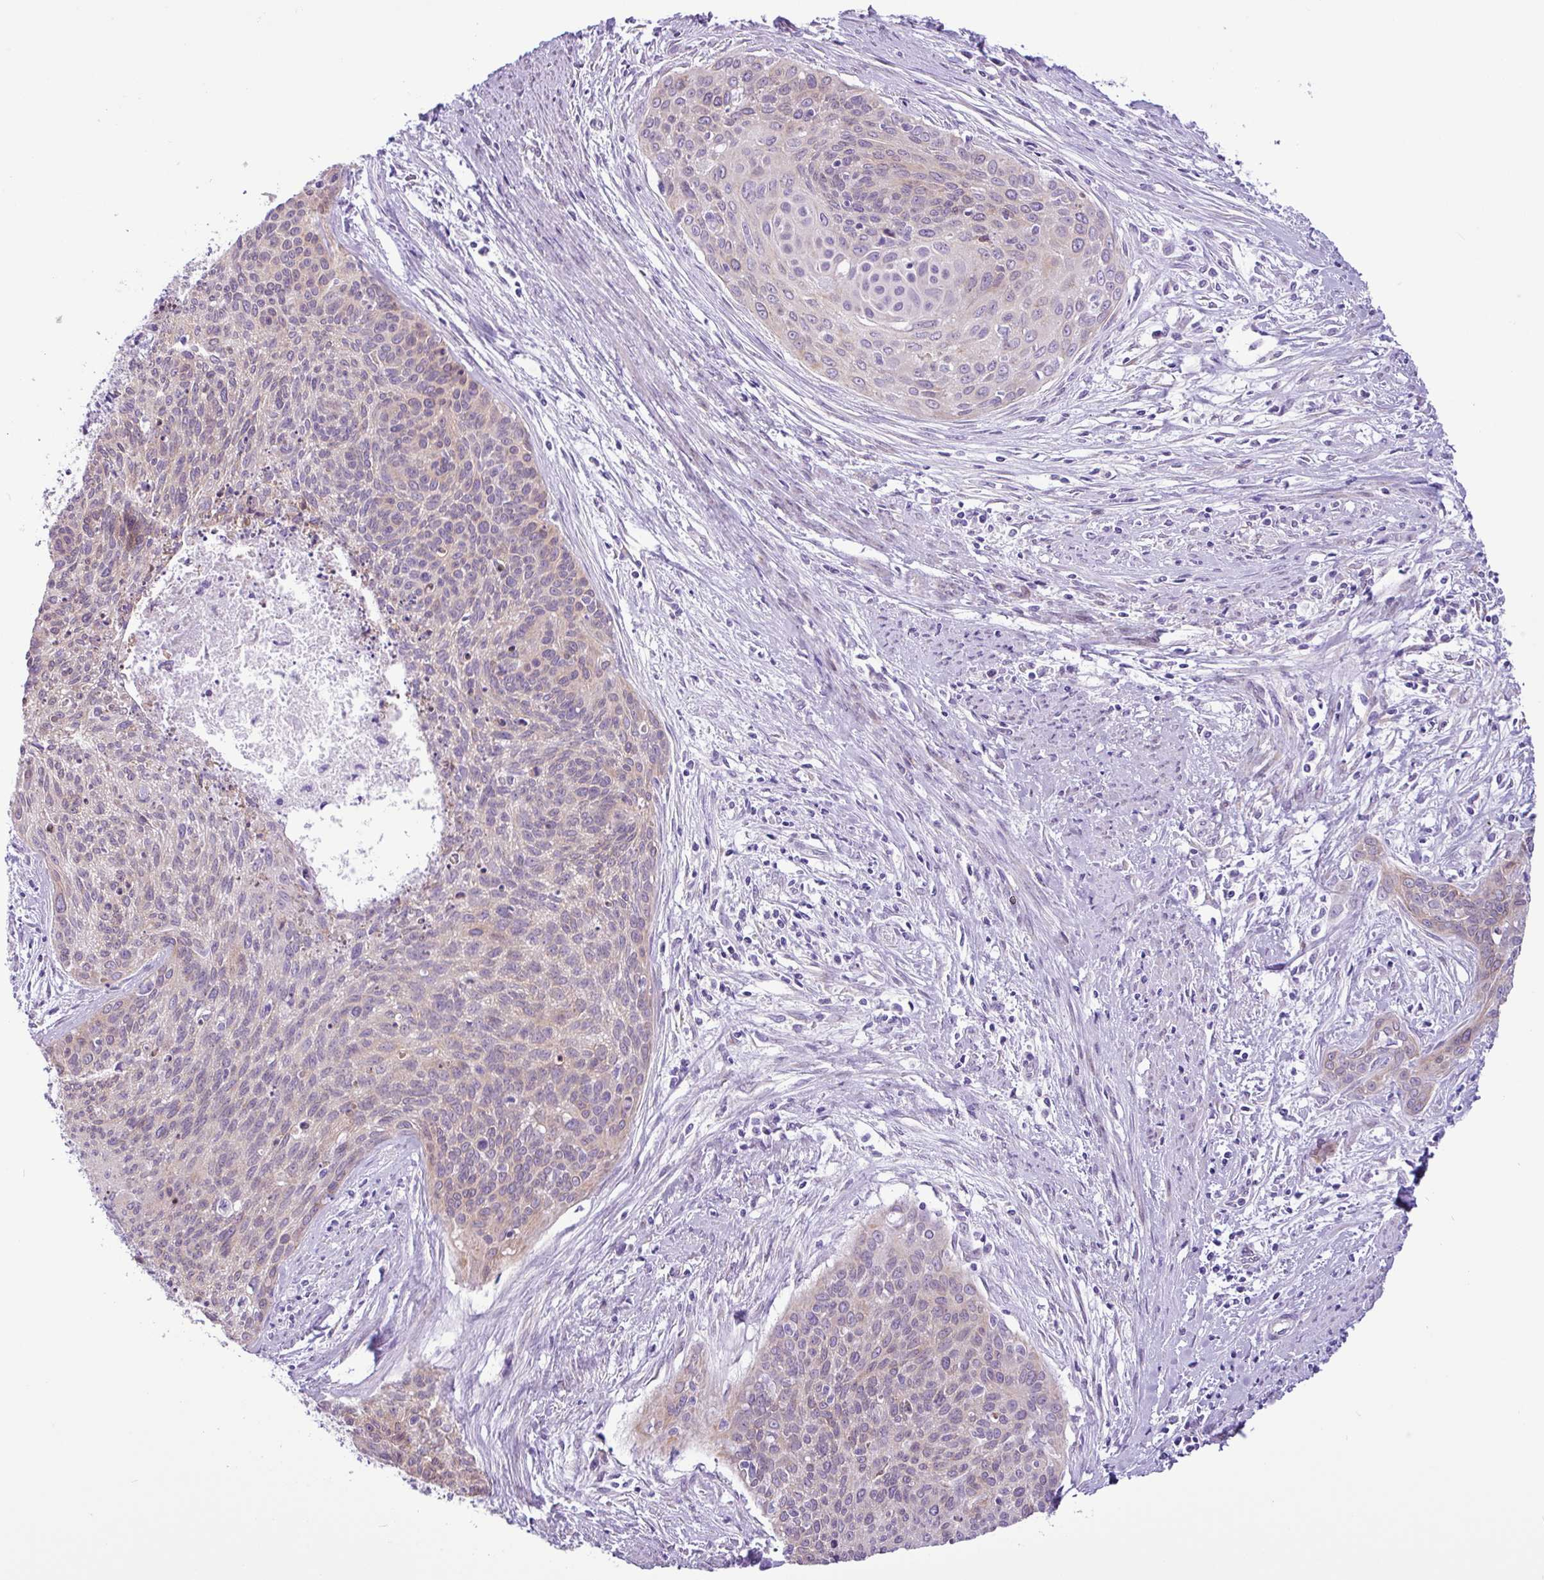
{"staining": {"intensity": "weak", "quantity": "<25%", "location": "cytoplasmic/membranous"}, "tissue": "cervical cancer", "cell_type": "Tumor cells", "image_type": "cancer", "snomed": [{"axis": "morphology", "description": "Squamous cell carcinoma, NOS"}, {"axis": "topography", "description": "Cervix"}], "caption": "Histopathology image shows no significant protein staining in tumor cells of cervical cancer.", "gene": "SLC38A1", "patient": {"sex": "female", "age": 55}}